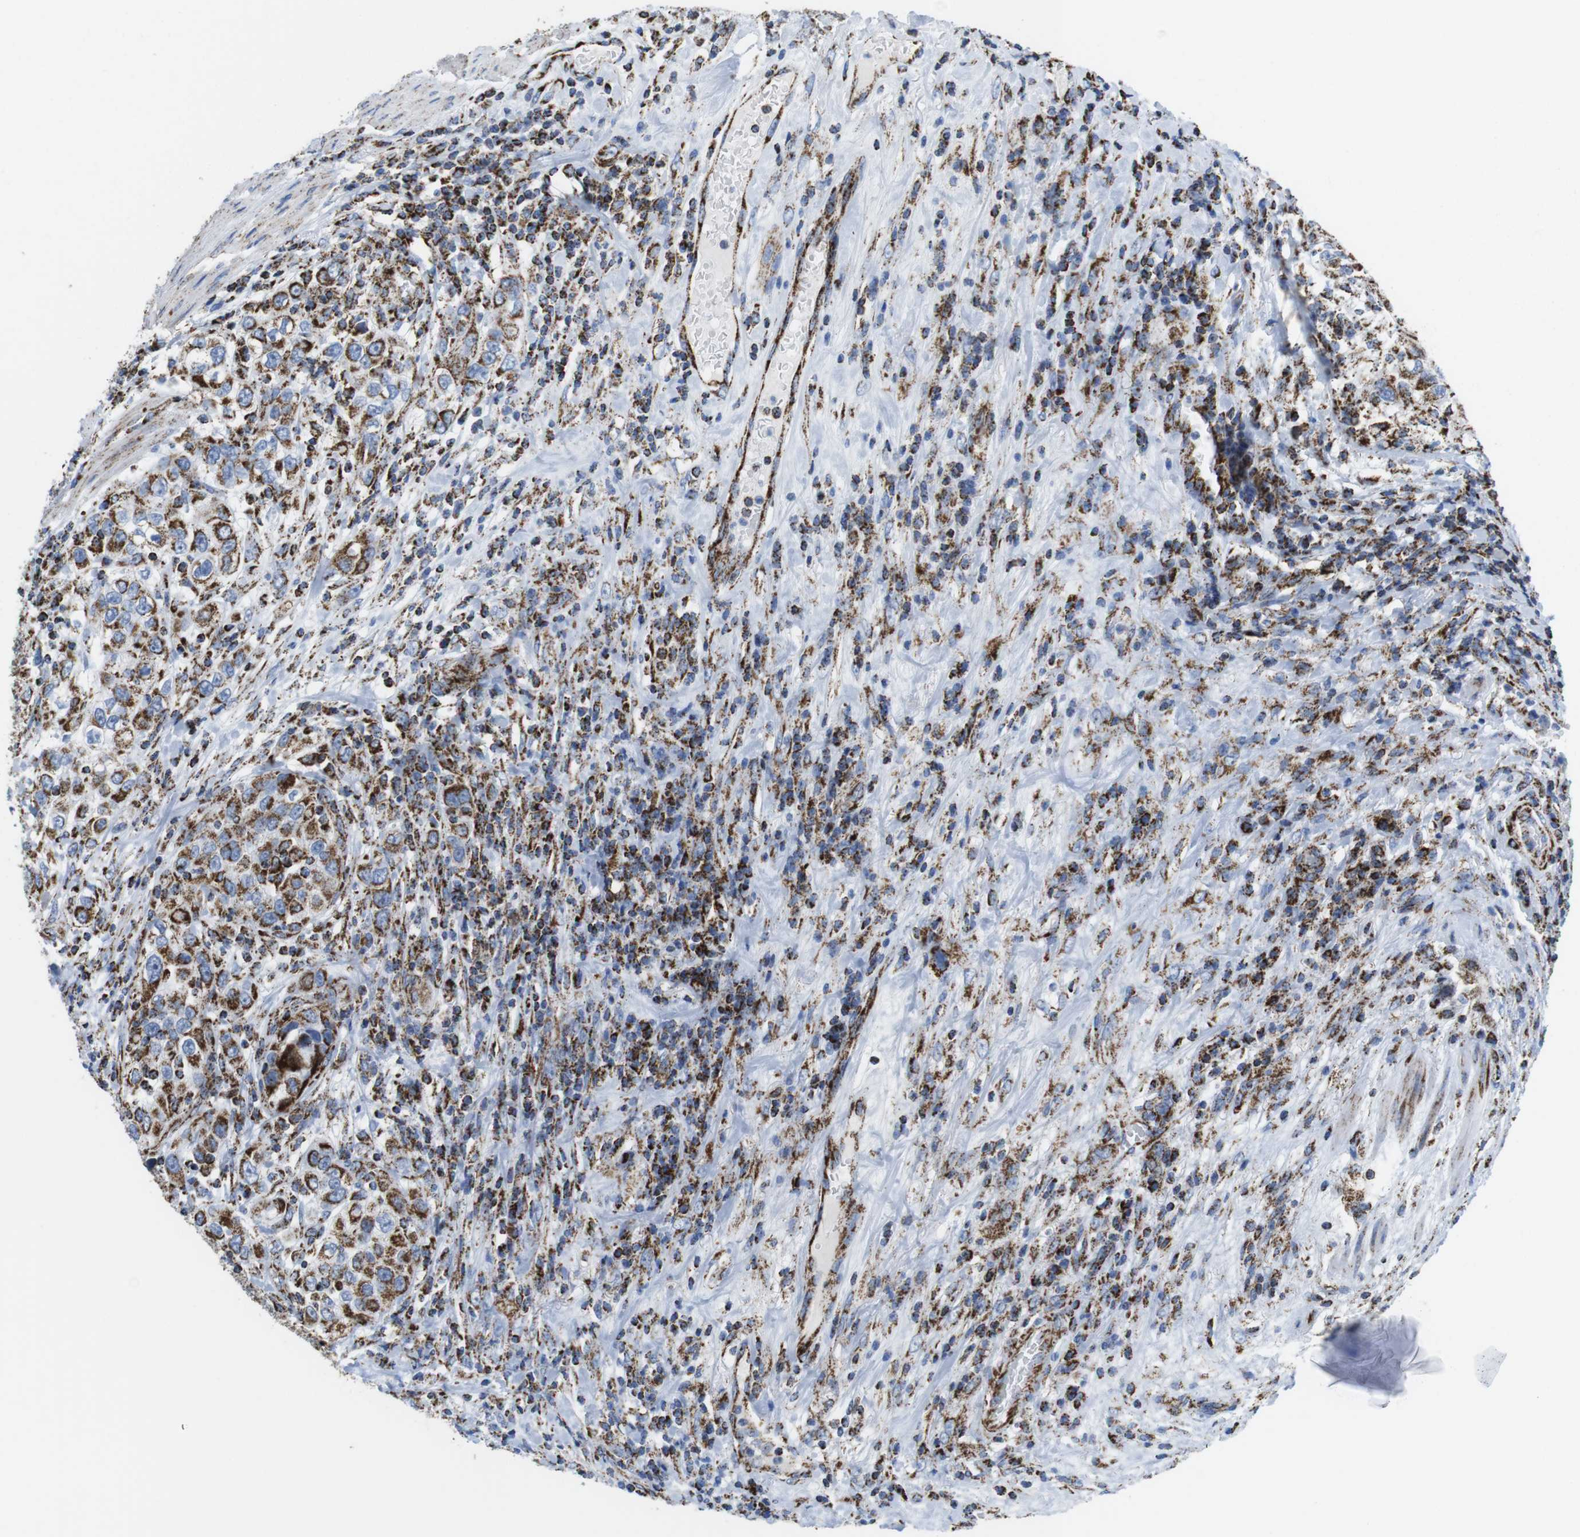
{"staining": {"intensity": "moderate", "quantity": ">75%", "location": "cytoplasmic/membranous"}, "tissue": "urothelial cancer", "cell_type": "Tumor cells", "image_type": "cancer", "snomed": [{"axis": "morphology", "description": "Urothelial carcinoma, High grade"}, {"axis": "topography", "description": "Urinary bladder"}], "caption": "High-power microscopy captured an immunohistochemistry histopathology image of urothelial cancer, revealing moderate cytoplasmic/membranous expression in approximately >75% of tumor cells. (IHC, brightfield microscopy, high magnification).", "gene": "ATP5PO", "patient": {"sex": "female", "age": 80}}